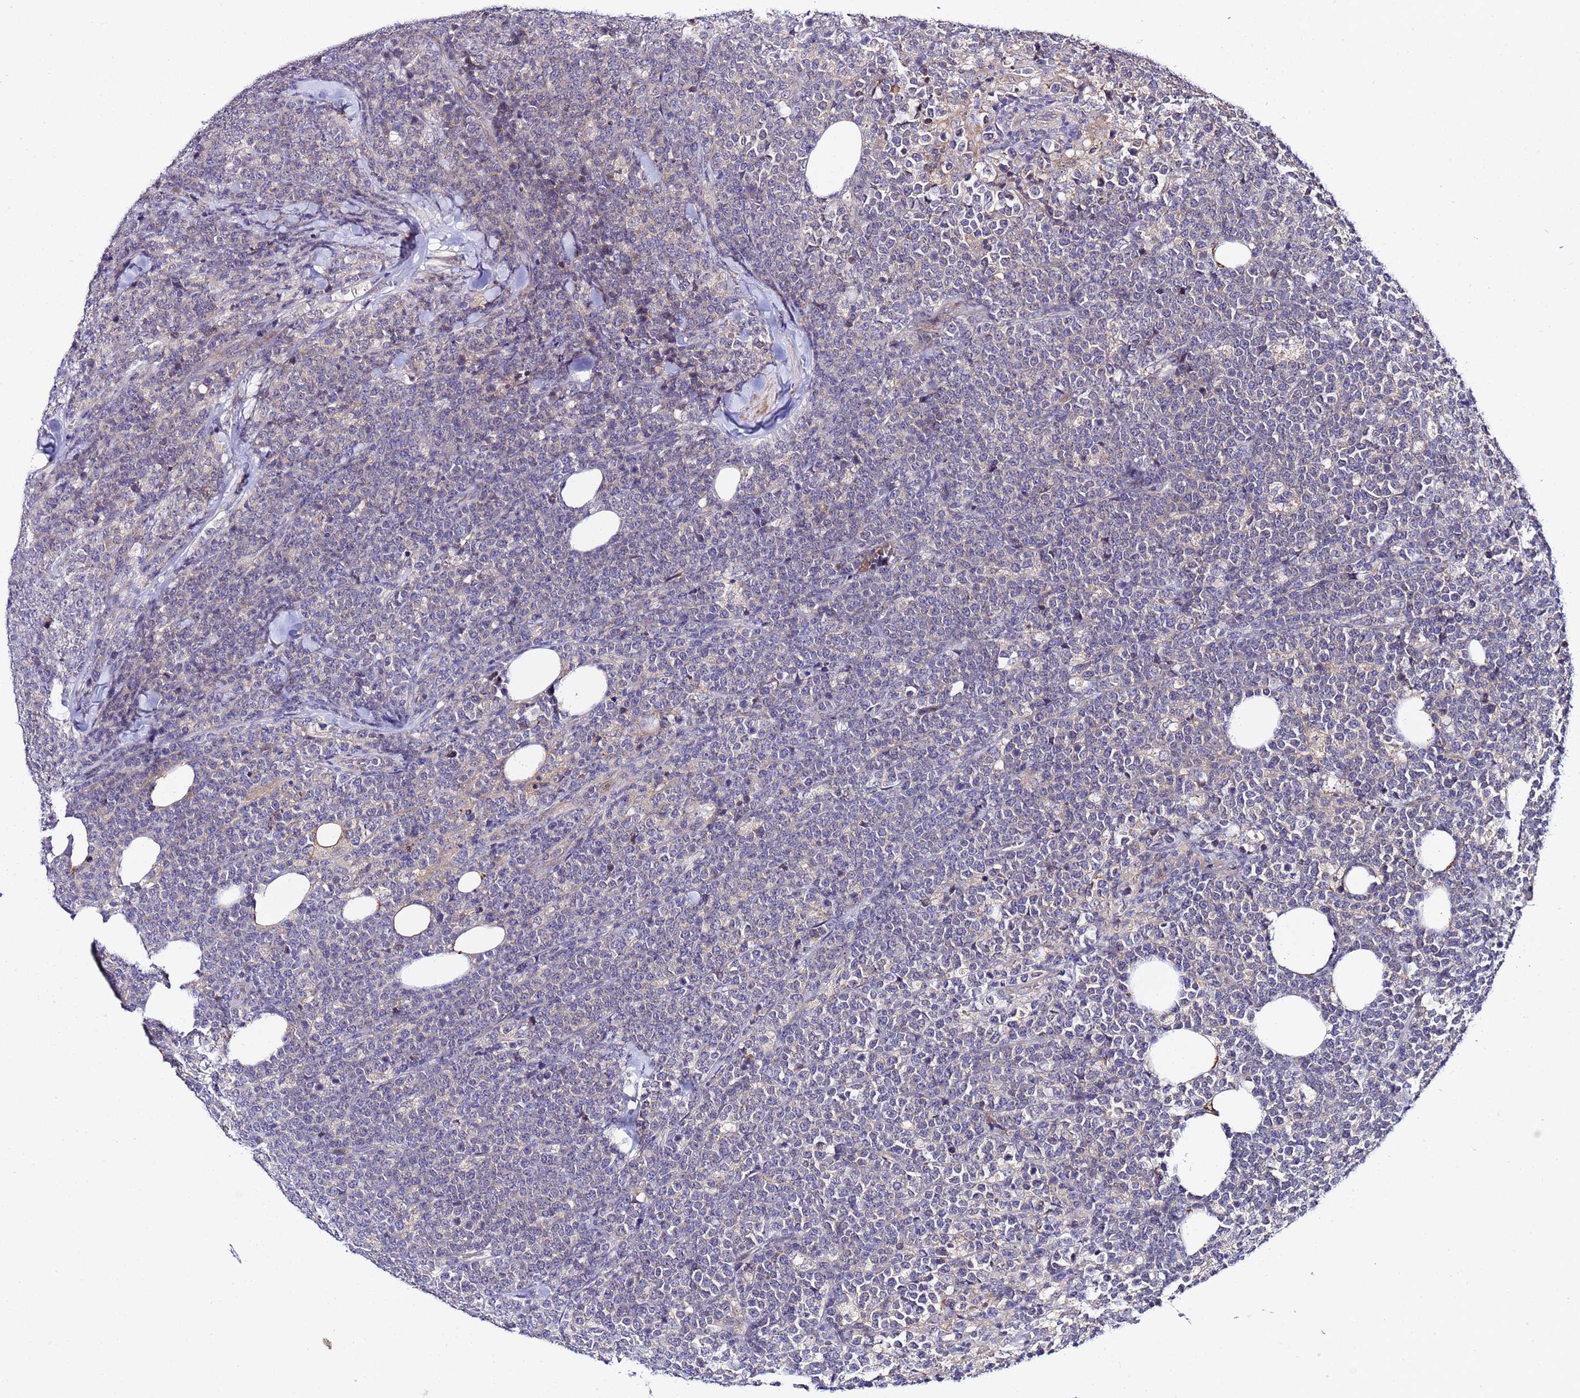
{"staining": {"intensity": "negative", "quantity": "none", "location": "none"}, "tissue": "lymphoma", "cell_type": "Tumor cells", "image_type": "cancer", "snomed": [{"axis": "morphology", "description": "Malignant lymphoma, non-Hodgkin's type, High grade"}, {"axis": "topography", "description": "Small intestine"}], "caption": "Tumor cells show no significant expression in lymphoma.", "gene": "PLXDC2", "patient": {"sex": "male", "age": 8}}